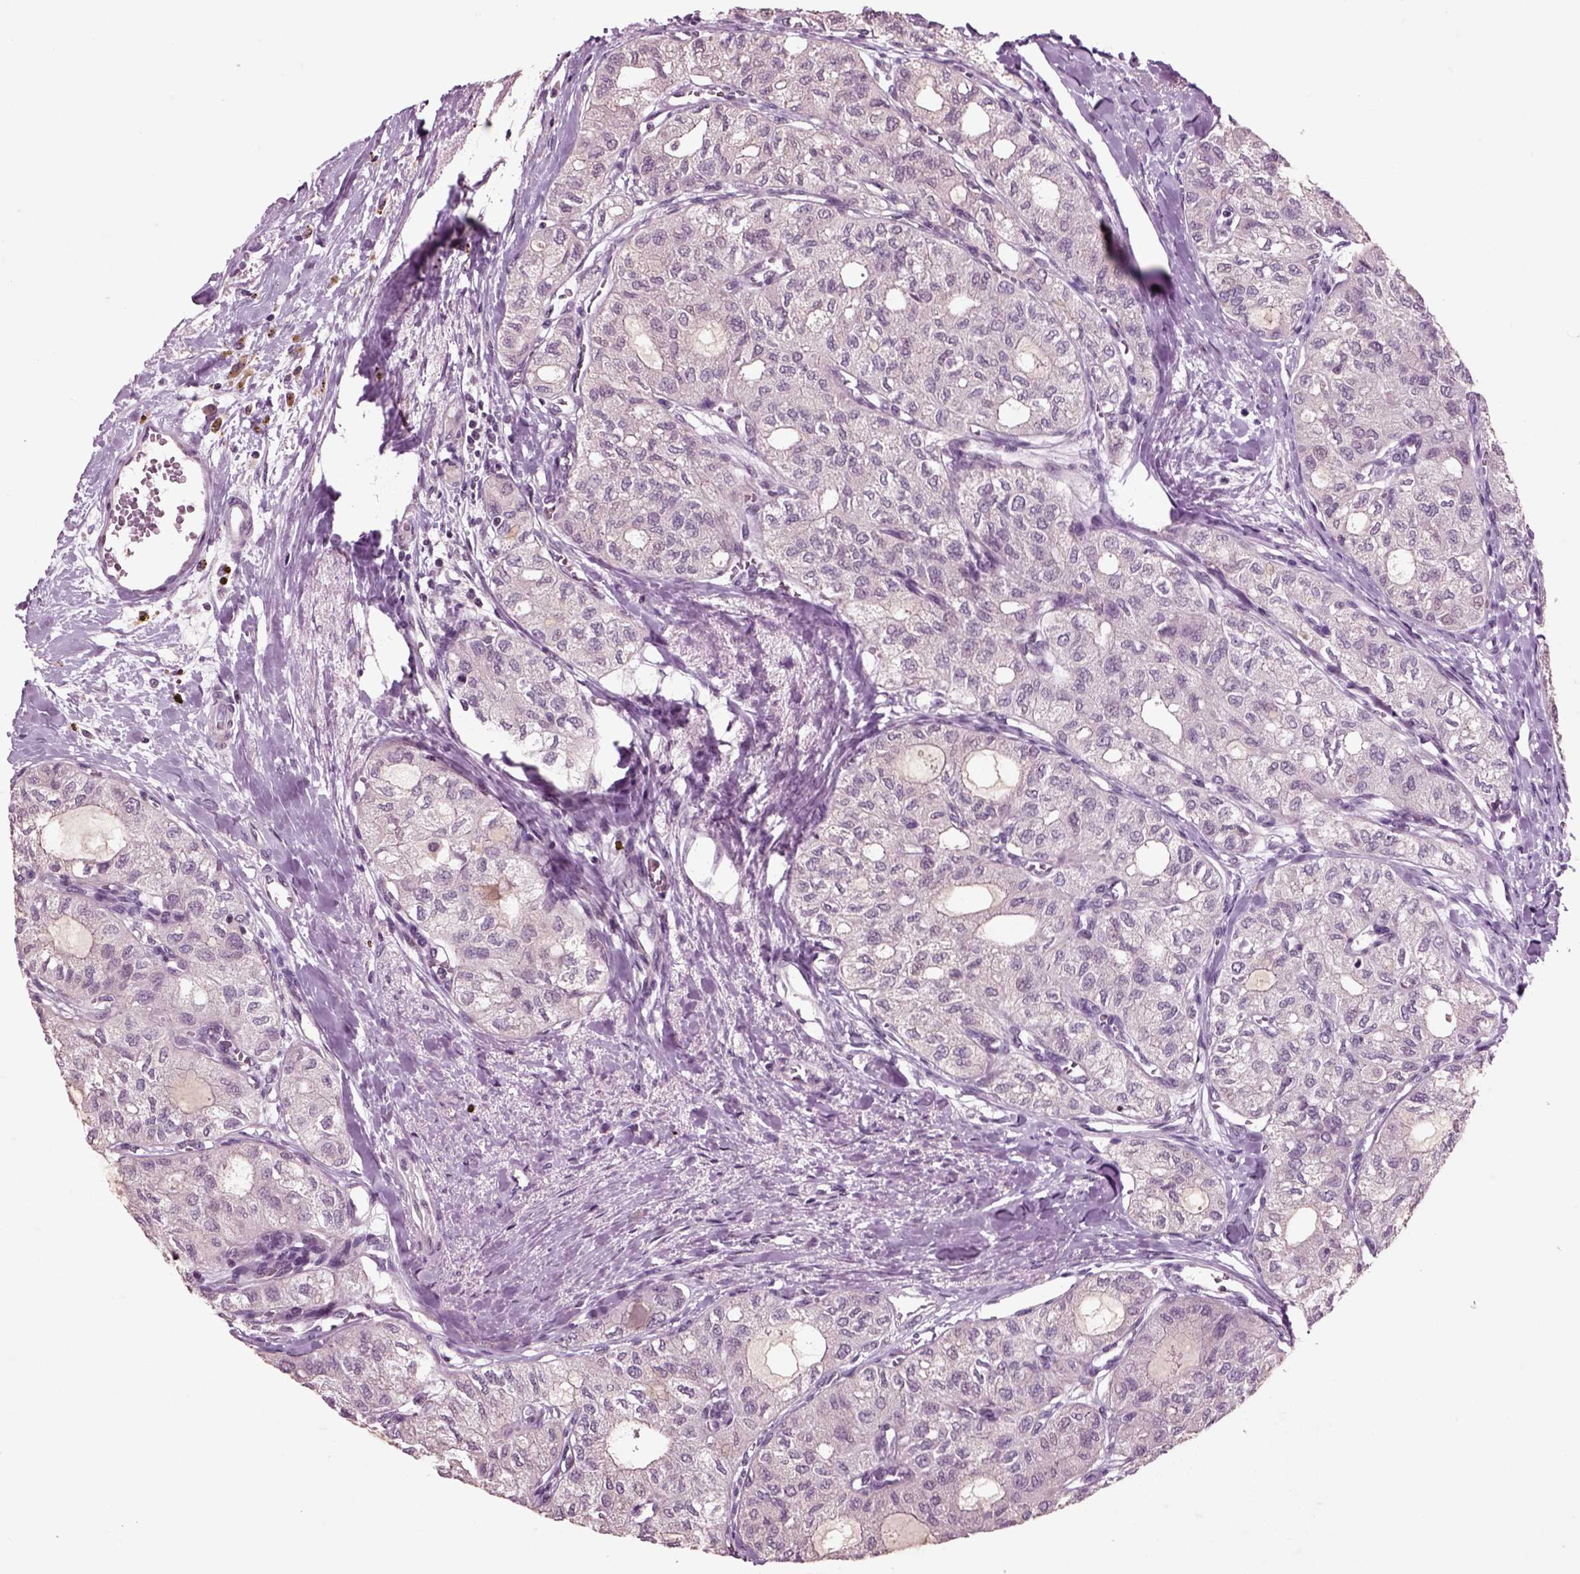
{"staining": {"intensity": "negative", "quantity": "none", "location": "none"}, "tissue": "thyroid cancer", "cell_type": "Tumor cells", "image_type": "cancer", "snomed": [{"axis": "morphology", "description": "Follicular adenoma carcinoma, NOS"}, {"axis": "topography", "description": "Thyroid gland"}], "caption": "The micrograph exhibits no significant positivity in tumor cells of follicular adenoma carcinoma (thyroid).", "gene": "CHGB", "patient": {"sex": "male", "age": 75}}